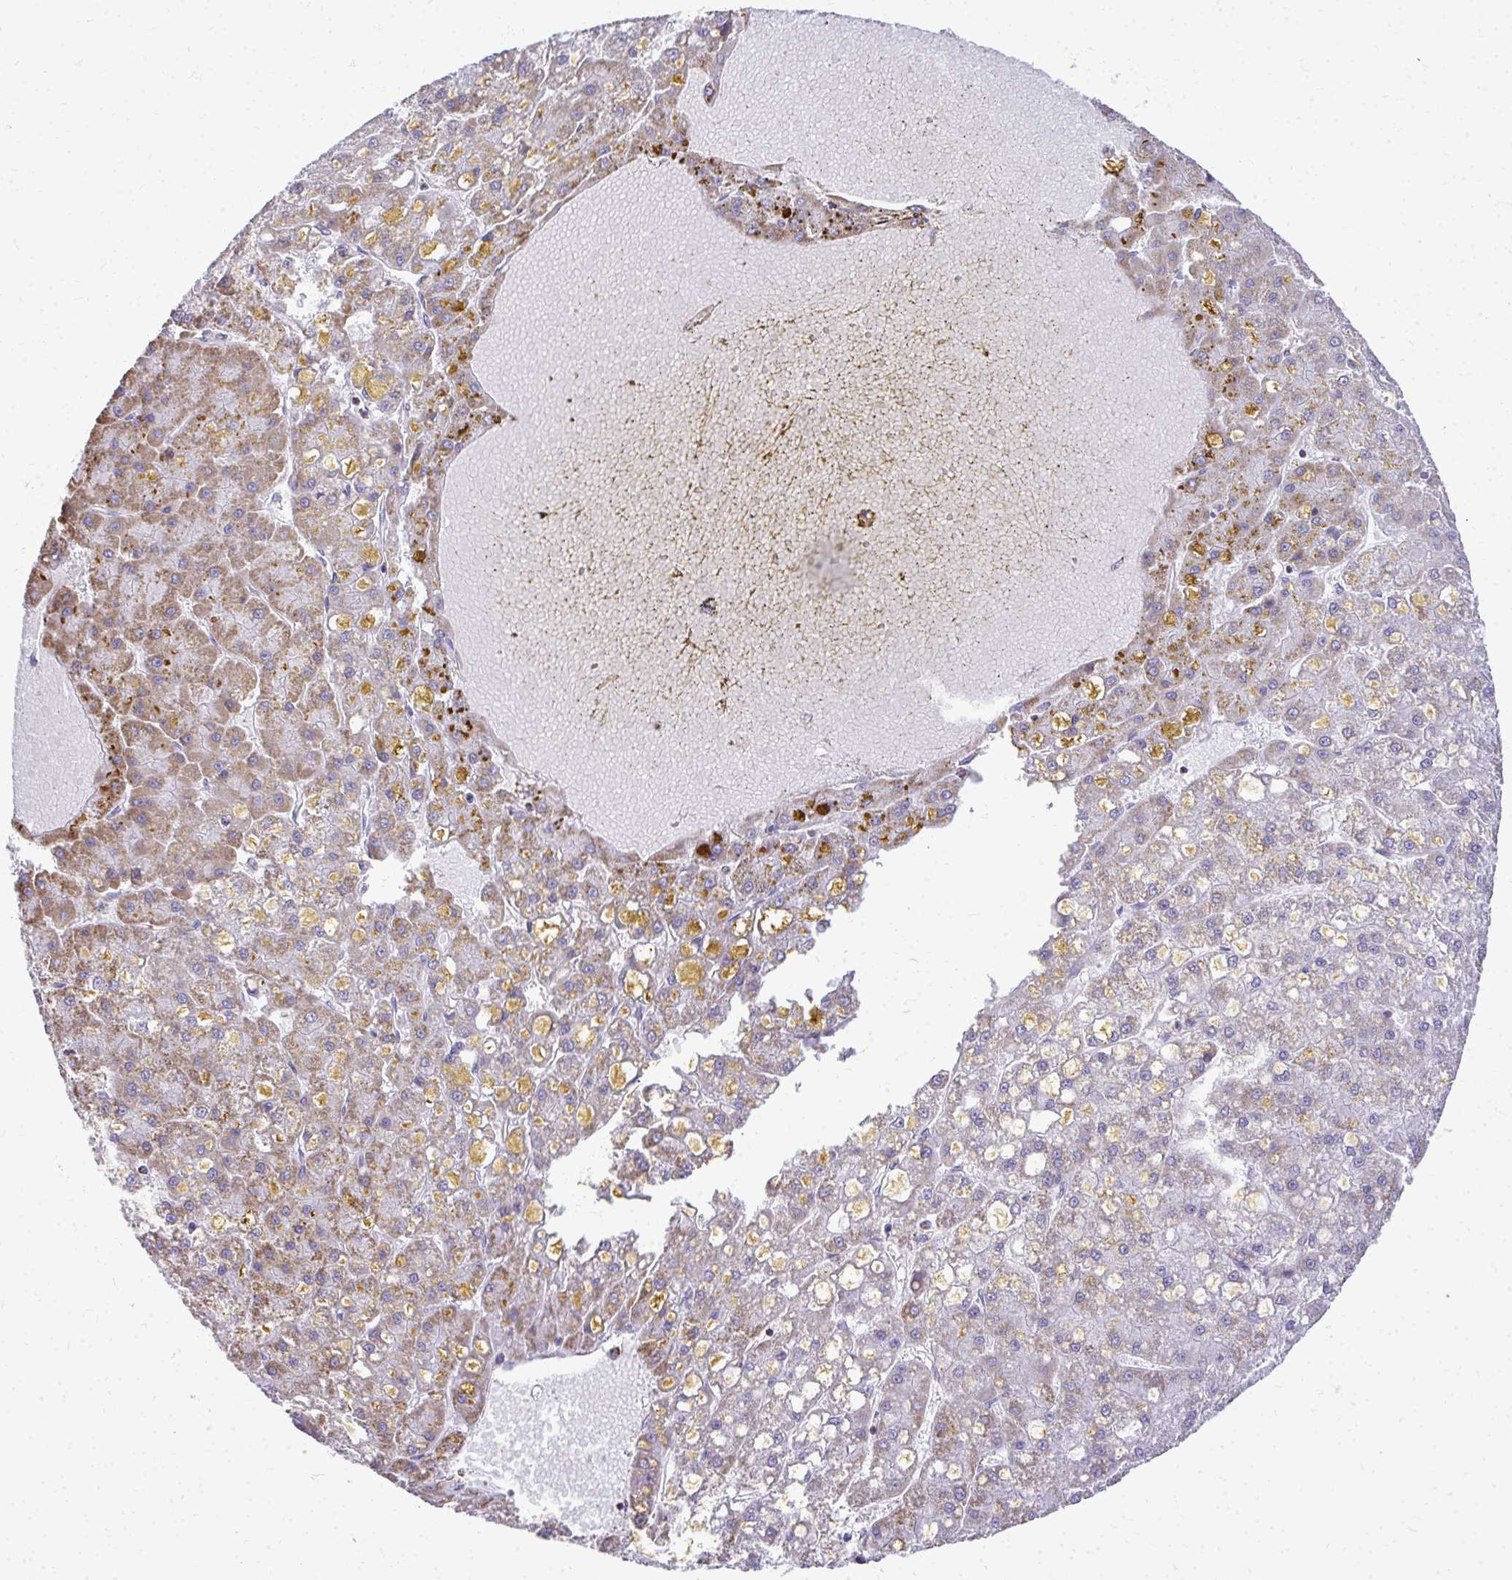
{"staining": {"intensity": "moderate", "quantity": "25%-75%", "location": "cytoplasmic/membranous"}, "tissue": "liver cancer", "cell_type": "Tumor cells", "image_type": "cancer", "snomed": [{"axis": "morphology", "description": "Carcinoma, Hepatocellular, NOS"}, {"axis": "topography", "description": "Liver"}], "caption": "Moderate cytoplasmic/membranous protein staining is seen in approximately 25%-75% of tumor cells in liver hepatocellular carcinoma.", "gene": "MPZL2", "patient": {"sex": "male", "age": 67}}